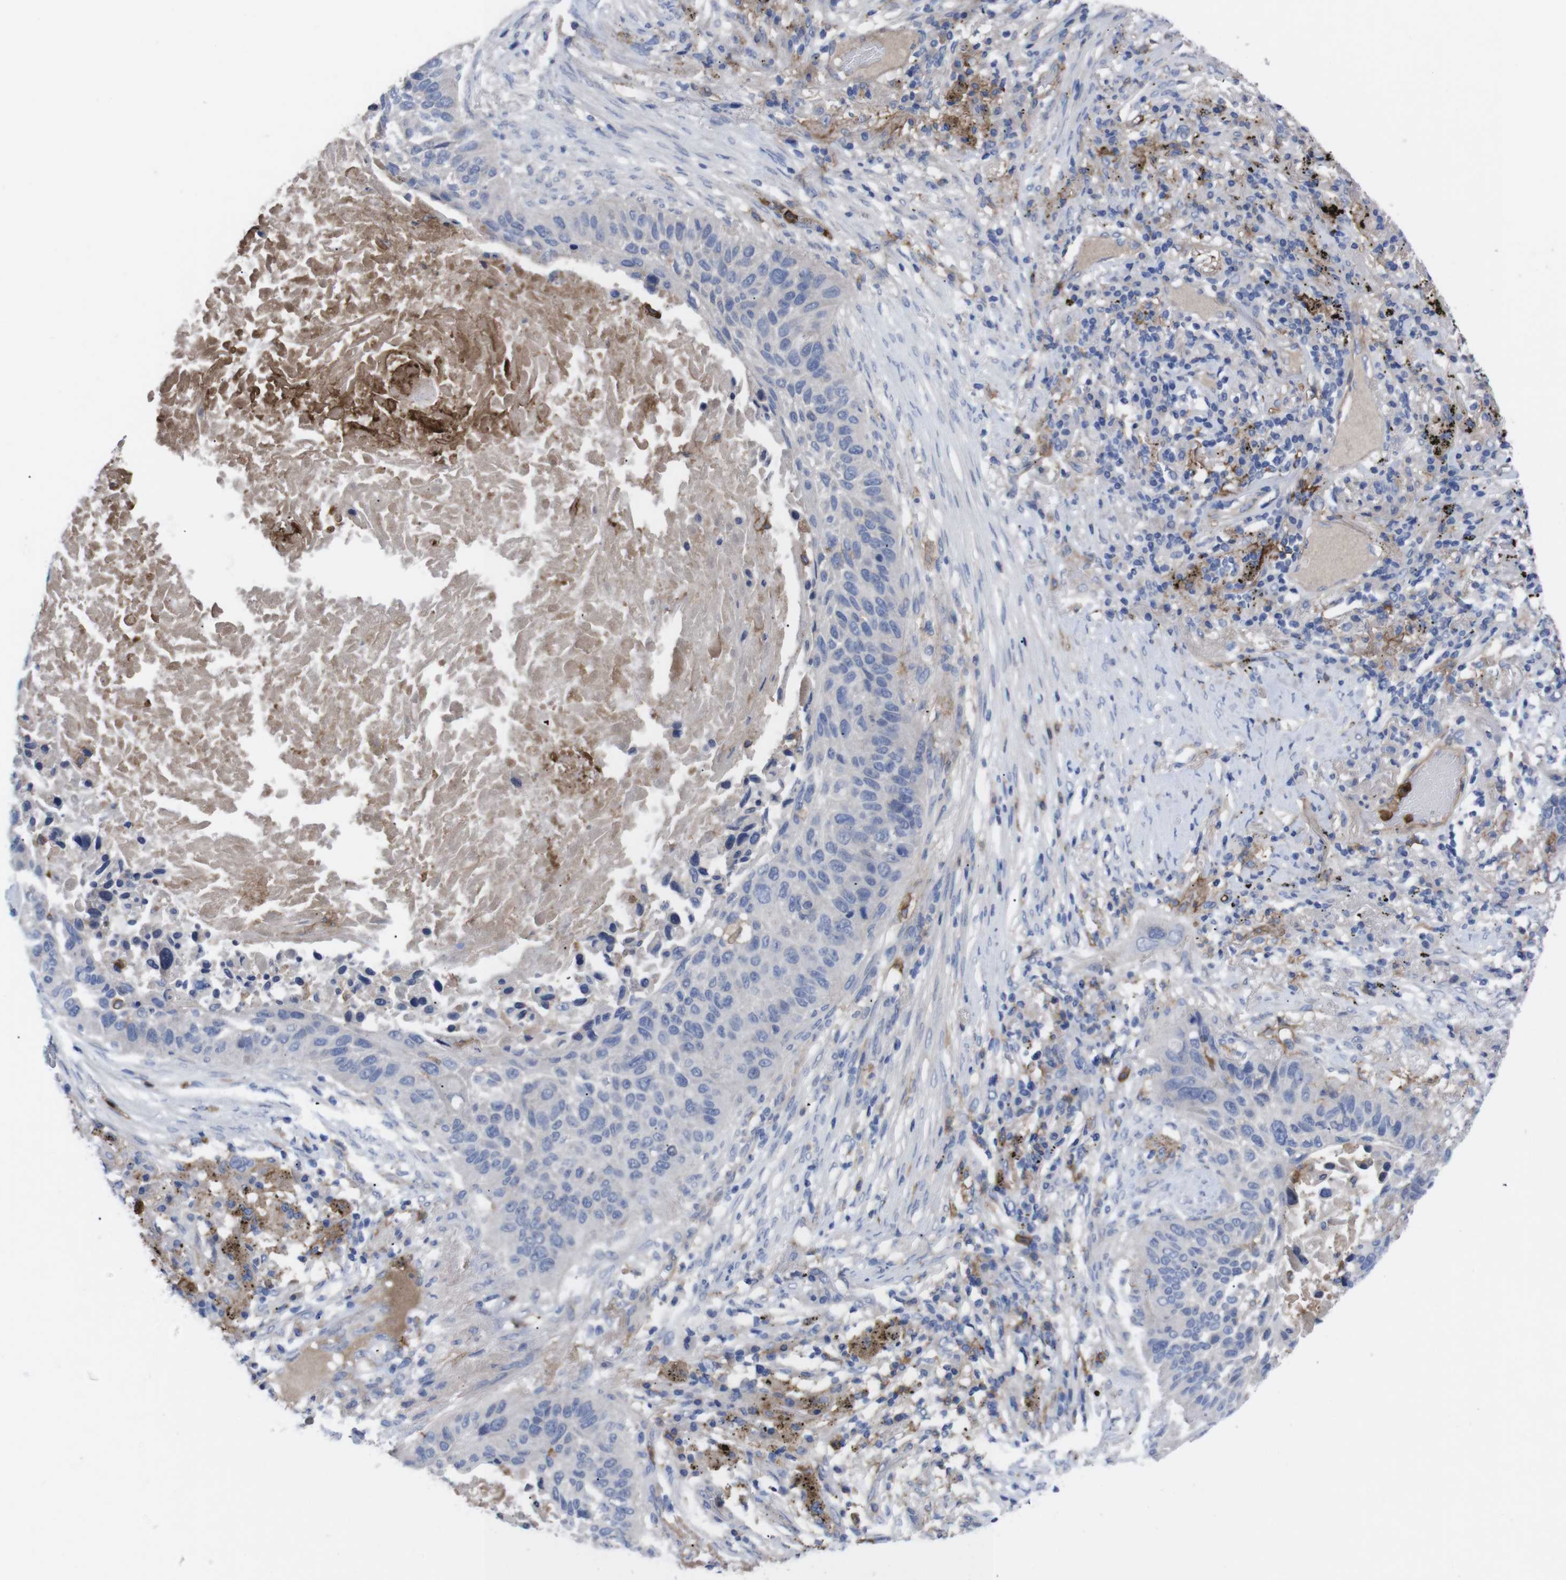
{"staining": {"intensity": "negative", "quantity": "none", "location": "none"}, "tissue": "lung cancer", "cell_type": "Tumor cells", "image_type": "cancer", "snomed": [{"axis": "morphology", "description": "Squamous cell carcinoma, NOS"}, {"axis": "topography", "description": "Lung"}], "caption": "IHC photomicrograph of neoplastic tissue: human squamous cell carcinoma (lung) stained with DAB (3,3'-diaminobenzidine) demonstrates no significant protein expression in tumor cells.", "gene": "C5AR1", "patient": {"sex": "male", "age": 57}}